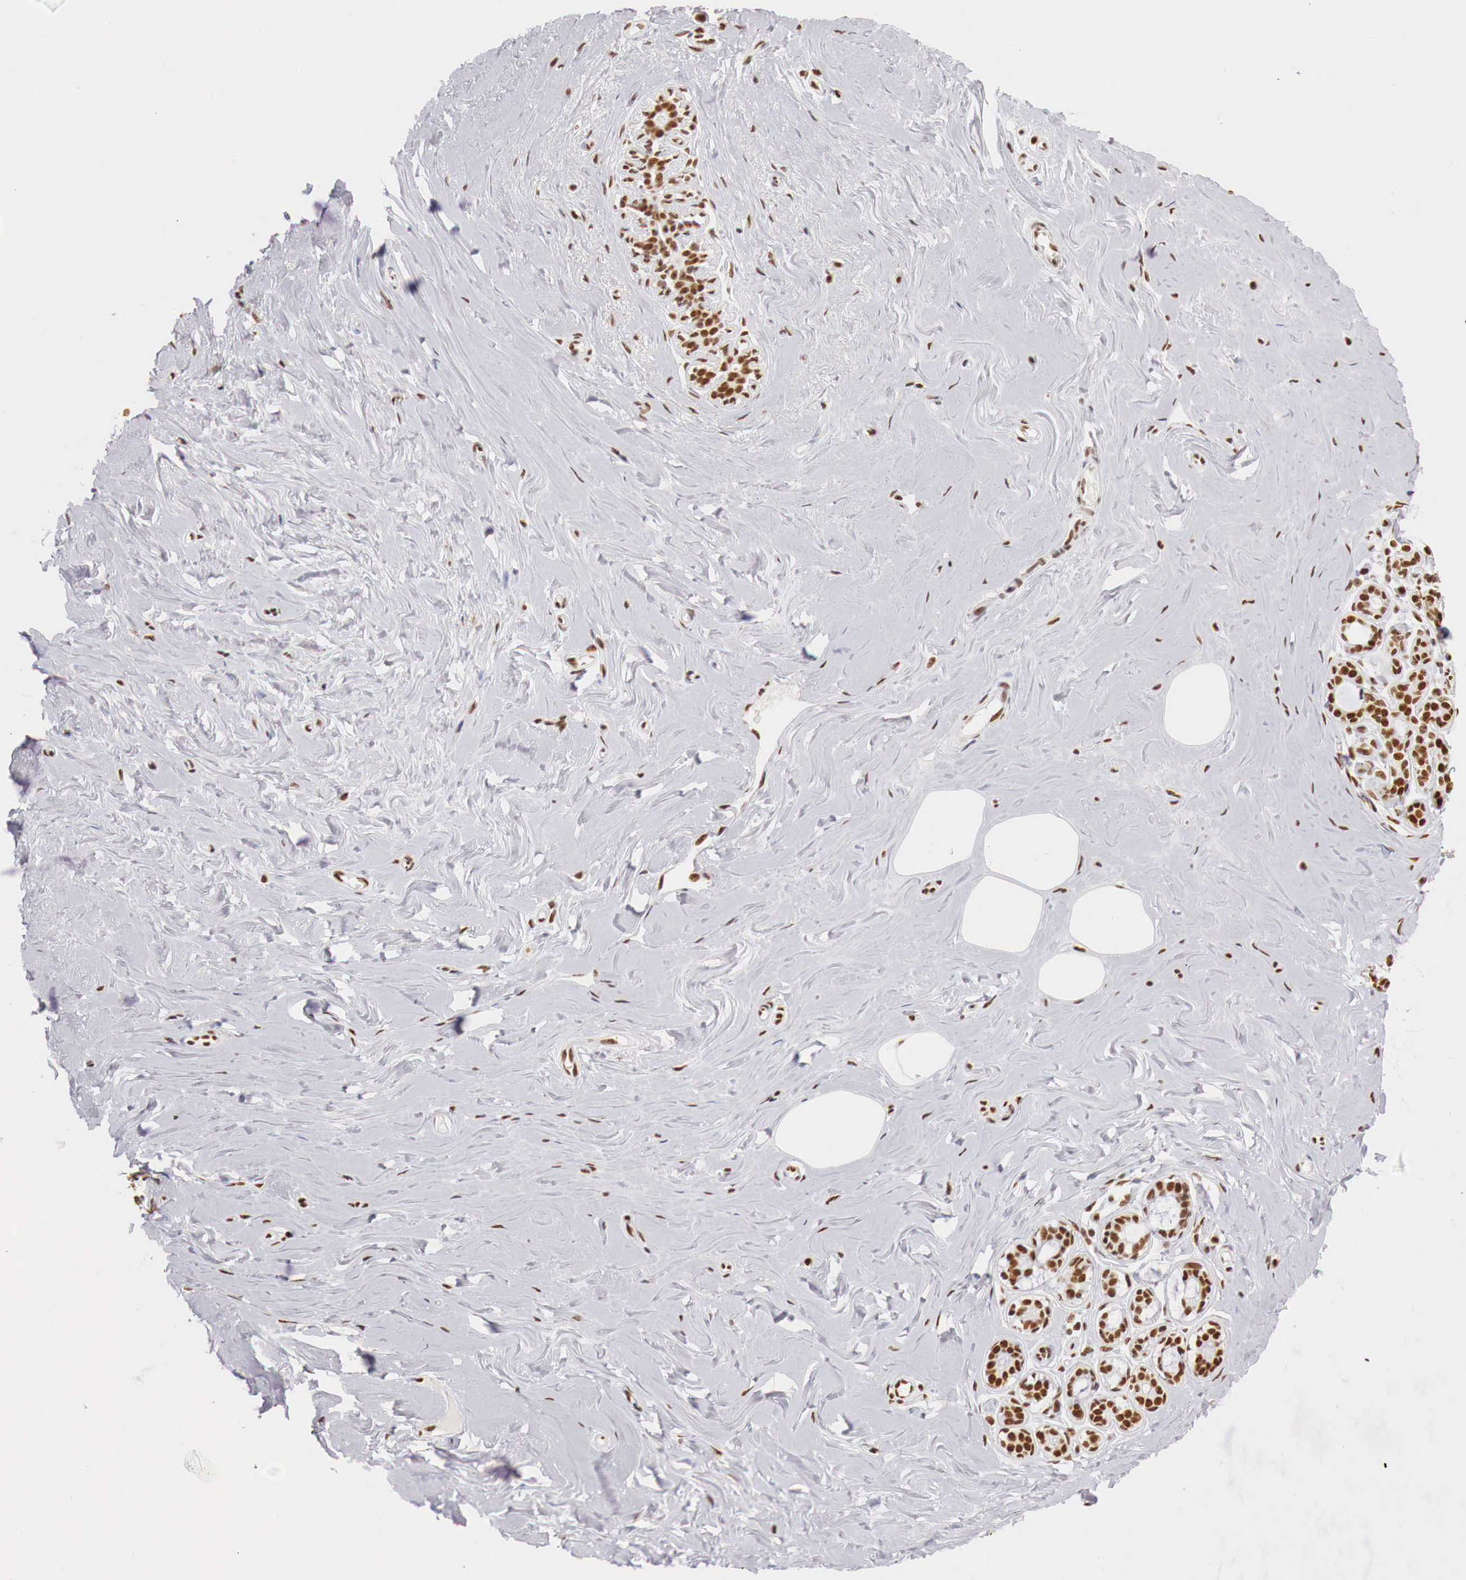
{"staining": {"intensity": "moderate", "quantity": ">75%", "location": "nuclear"}, "tissue": "breast", "cell_type": "Adipocytes", "image_type": "normal", "snomed": [{"axis": "morphology", "description": "Normal tissue, NOS"}, {"axis": "topography", "description": "Breast"}], "caption": "The immunohistochemical stain shows moderate nuclear expression in adipocytes of normal breast.", "gene": "DKC1", "patient": {"sex": "female", "age": 45}}